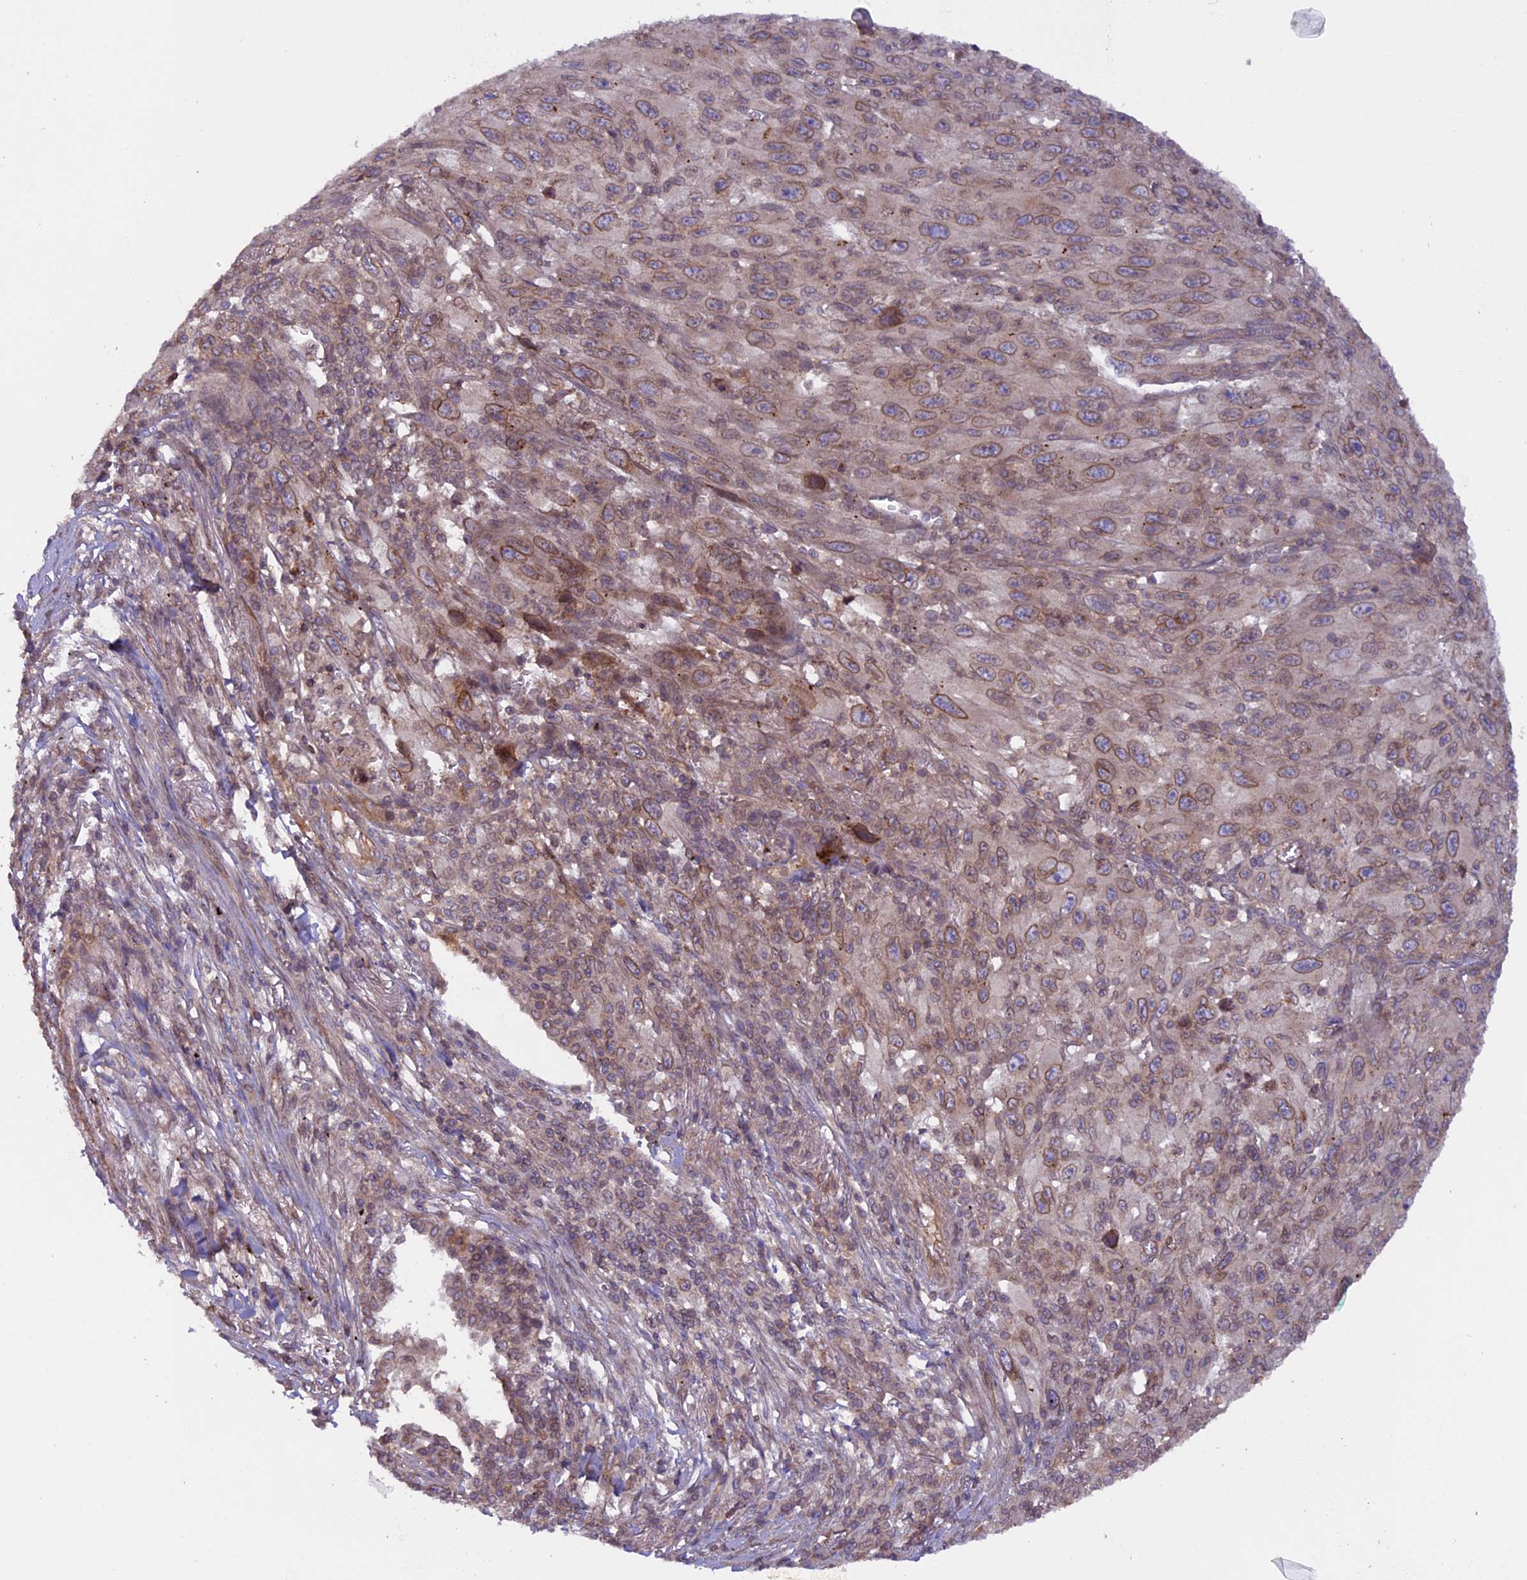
{"staining": {"intensity": "weak", "quantity": ">75%", "location": "cytoplasmic/membranous,nuclear"}, "tissue": "melanoma", "cell_type": "Tumor cells", "image_type": "cancer", "snomed": [{"axis": "morphology", "description": "Malignant melanoma, Metastatic site"}, {"axis": "topography", "description": "Skin"}], "caption": "Weak cytoplasmic/membranous and nuclear positivity is appreciated in approximately >75% of tumor cells in malignant melanoma (metastatic site).", "gene": "CCDC125", "patient": {"sex": "female", "age": 56}}